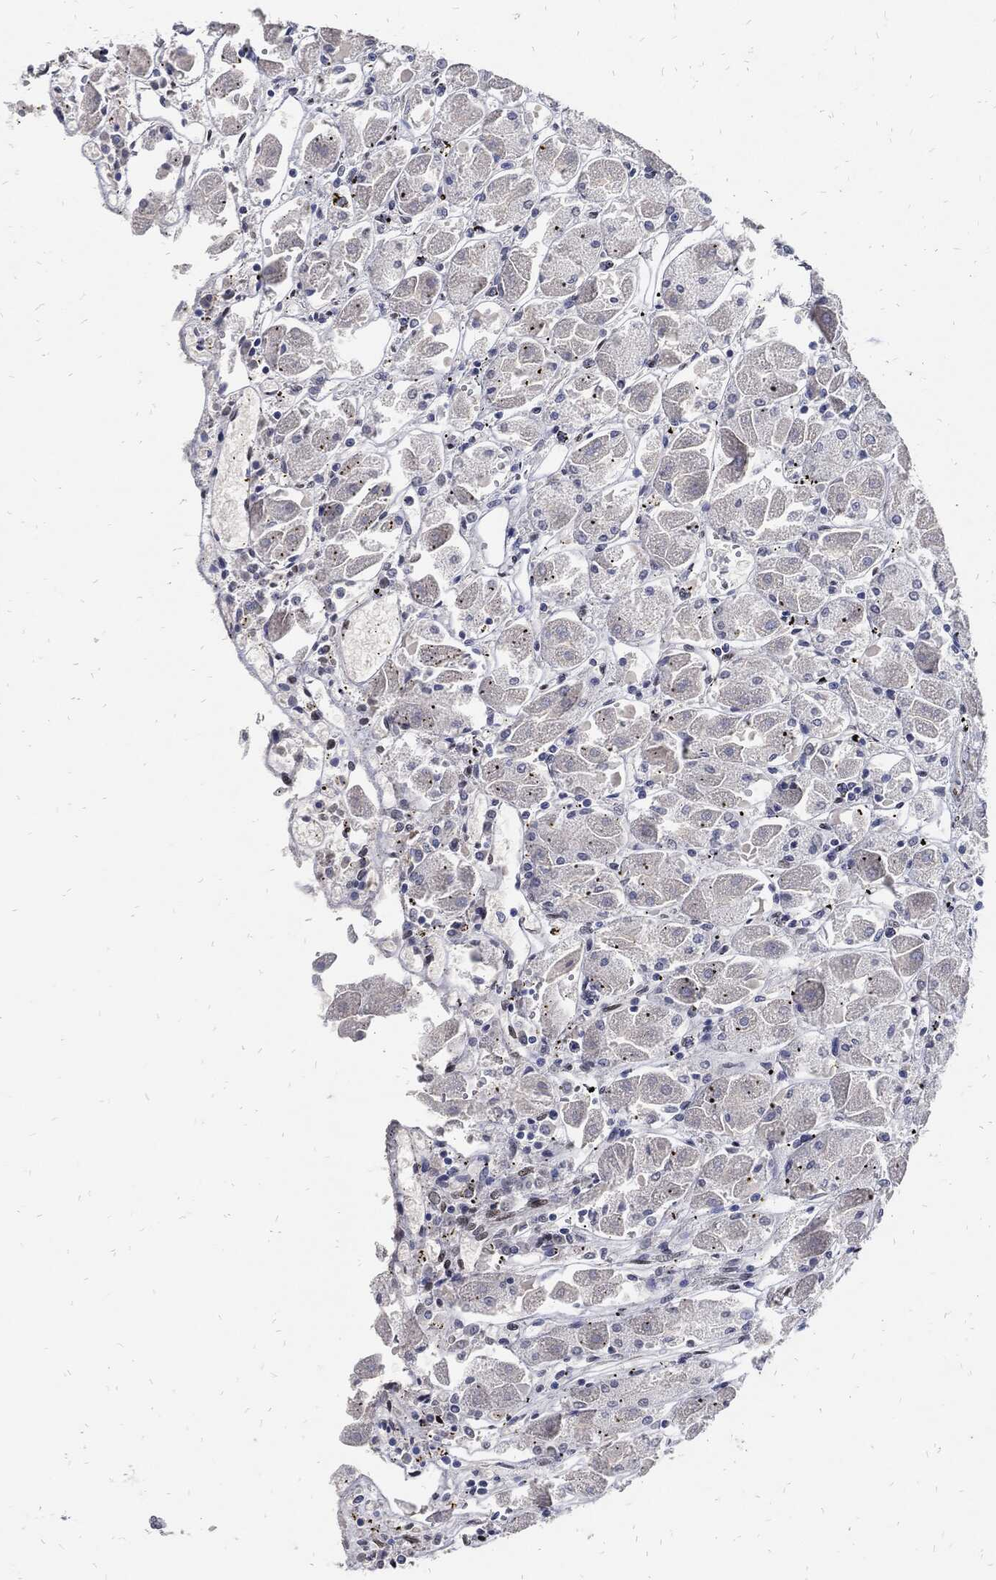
{"staining": {"intensity": "strong", "quantity": "25%-75%", "location": "nuclear"}, "tissue": "stomach", "cell_type": "Glandular cells", "image_type": "normal", "snomed": [{"axis": "morphology", "description": "Normal tissue, NOS"}, {"axis": "topography", "description": "Stomach"}], "caption": "IHC histopathology image of benign stomach stained for a protein (brown), which shows high levels of strong nuclear expression in approximately 25%-75% of glandular cells.", "gene": "JUN", "patient": {"sex": "male", "age": 70}}